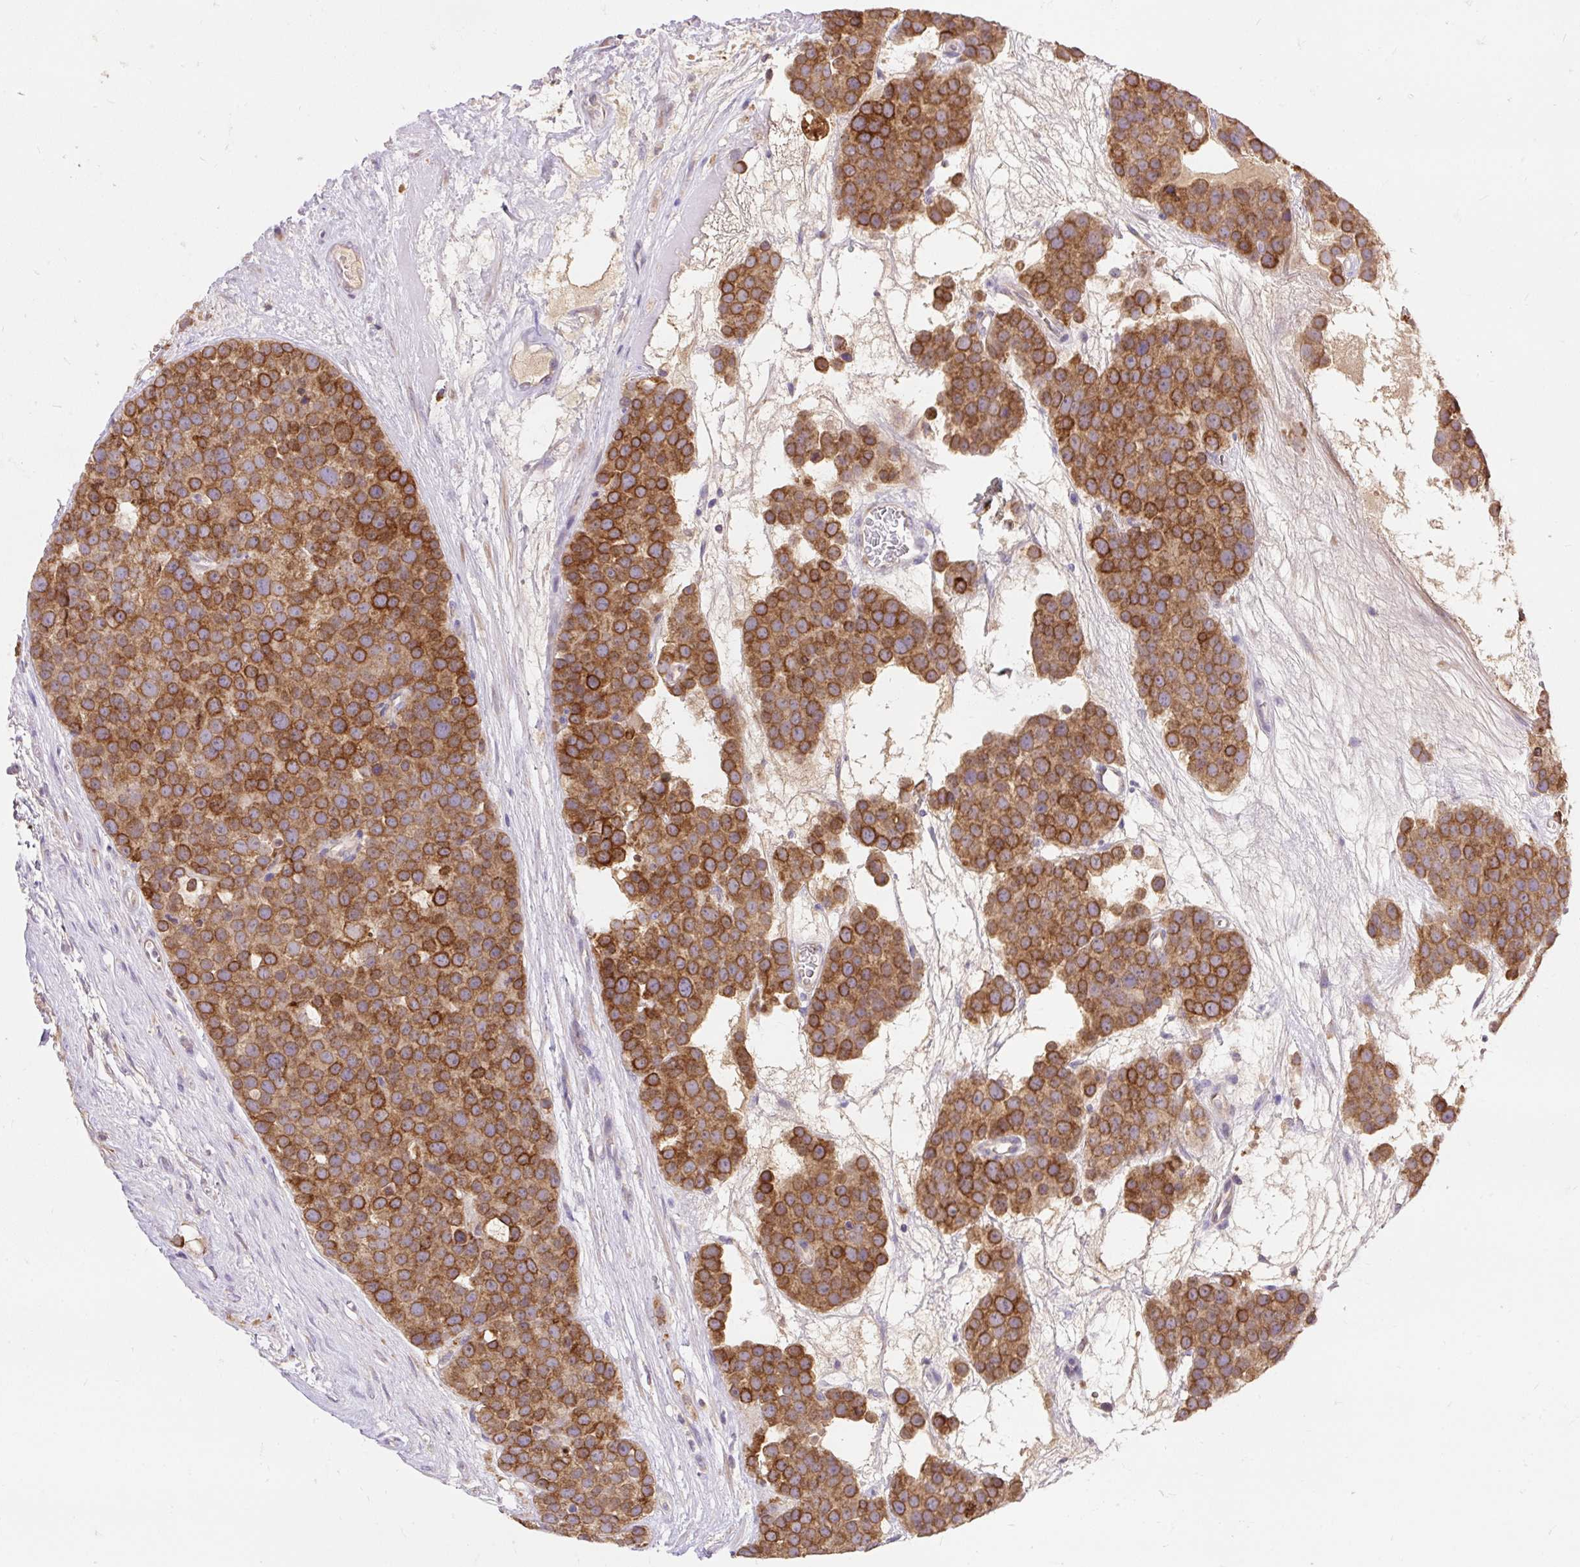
{"staining": {"intensity": "moderate", "quantity": ">75%", "location": "cytoplasmic/membranous"}, "tissue": "testis cancer", "cell_type": "Tumor cells", "image_type": "cancer", "snomed": [{"axis": "morphology", "description": "Seminoma, NOS"}, {"axis": "topography", "description": "Testis"}], "caption": "There is medium levels of moderate cytoplasmic/membranous expression in tumor cells of testis cancer, as demonstrated by immunohistochemical staining (brown color).", "gene": "SEC63", "patient": {"sex": "male", "age": 71}}